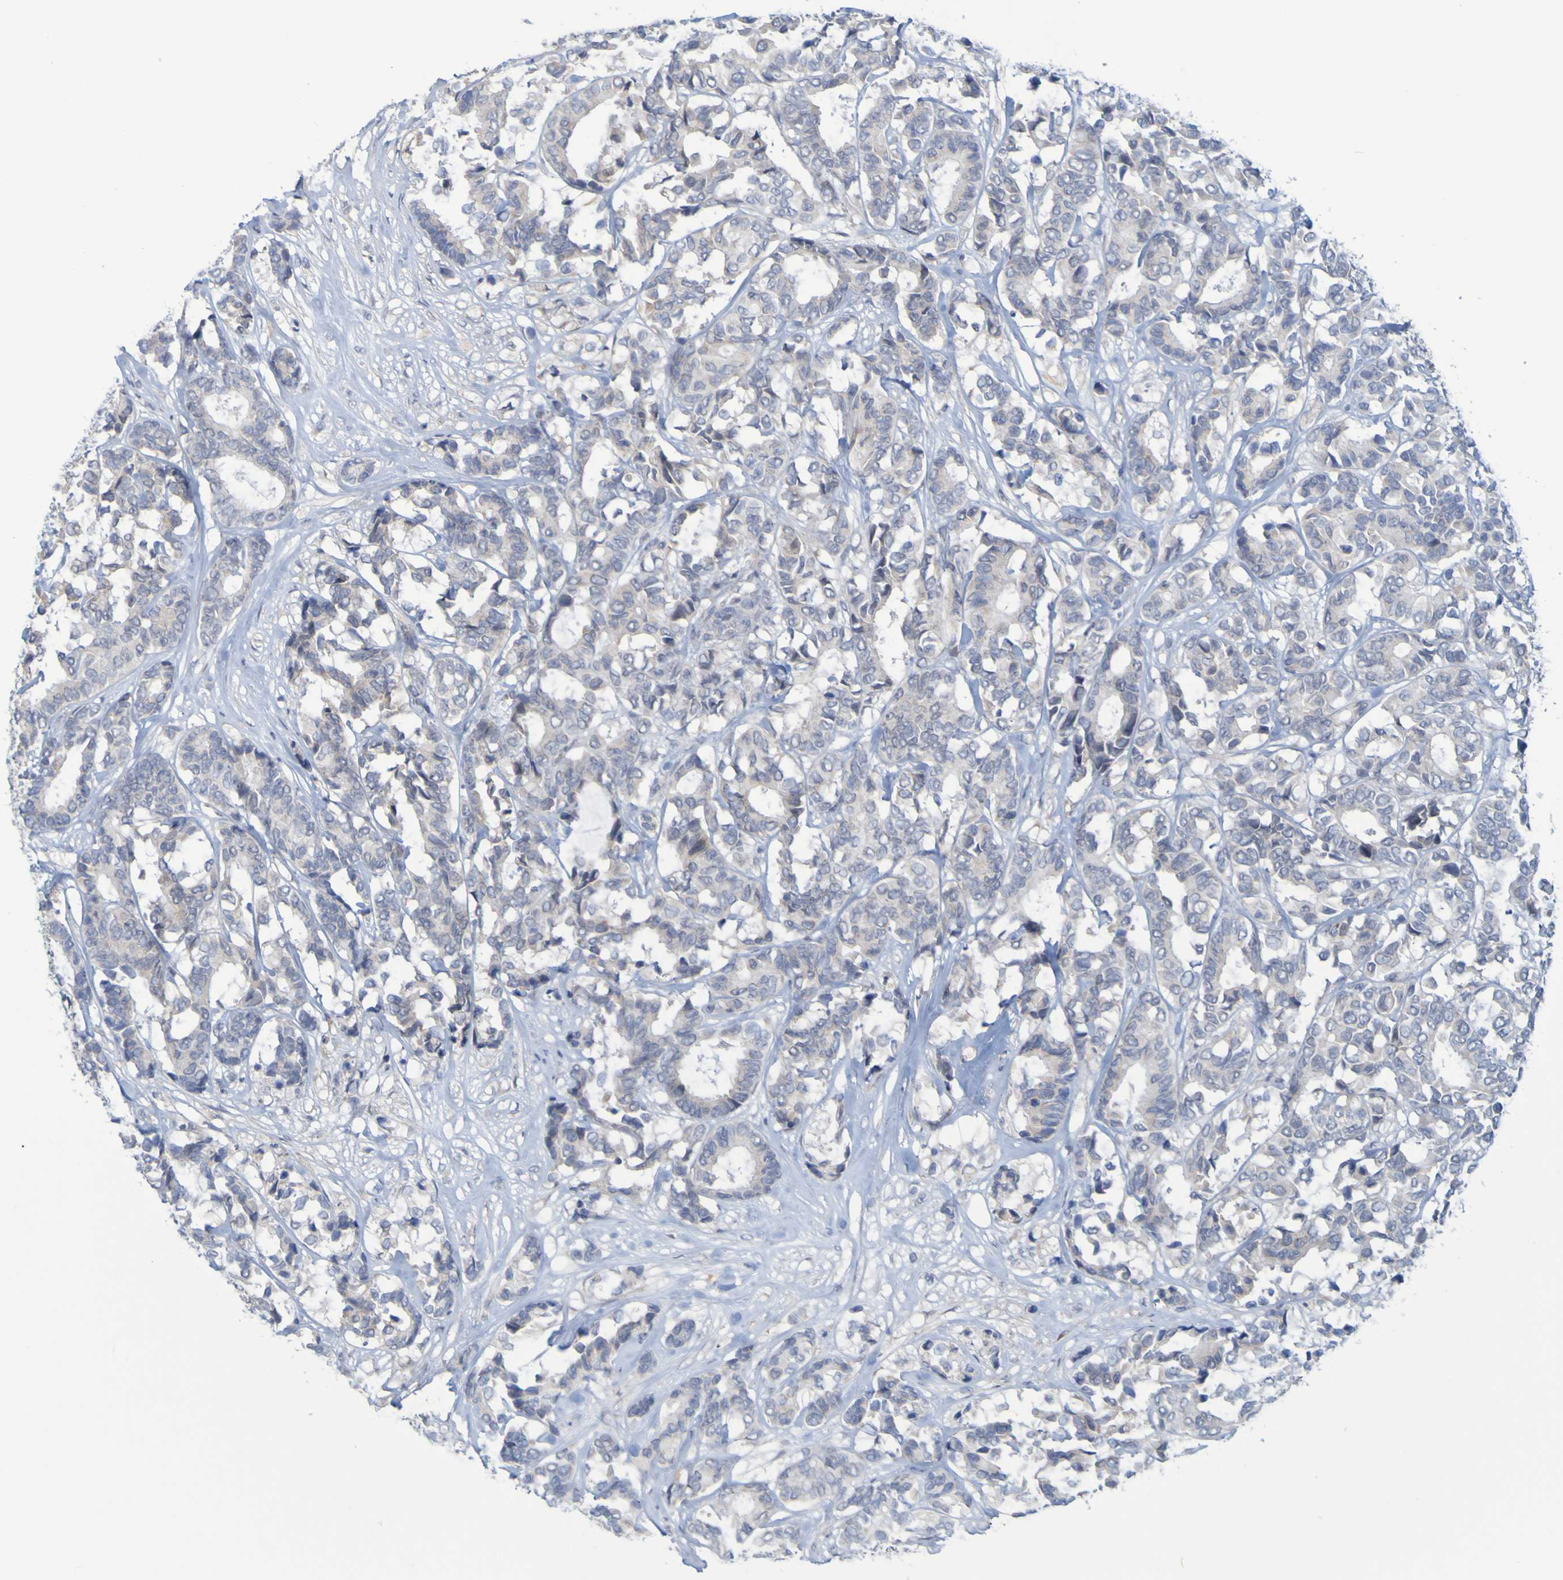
{"staining": {"intensity": "weak", "quantity": "<25%", "location": "cytoplasmic/membranous"}, "tissue": "breast cancer", "cell_type": "Tumor cells", "image_type": "cancer", "snomed": [{"axis": "morphology", "description": "Duct carcinoma"}, {"axis": "topography", "description": "Breast"}], "caption": "Tumor cells are negative for brown protein staining in breast cancer (infiltrating ductal carcinoma).", "gene": "LILRB5", "patient": {"sex": "female", "age": 87}}